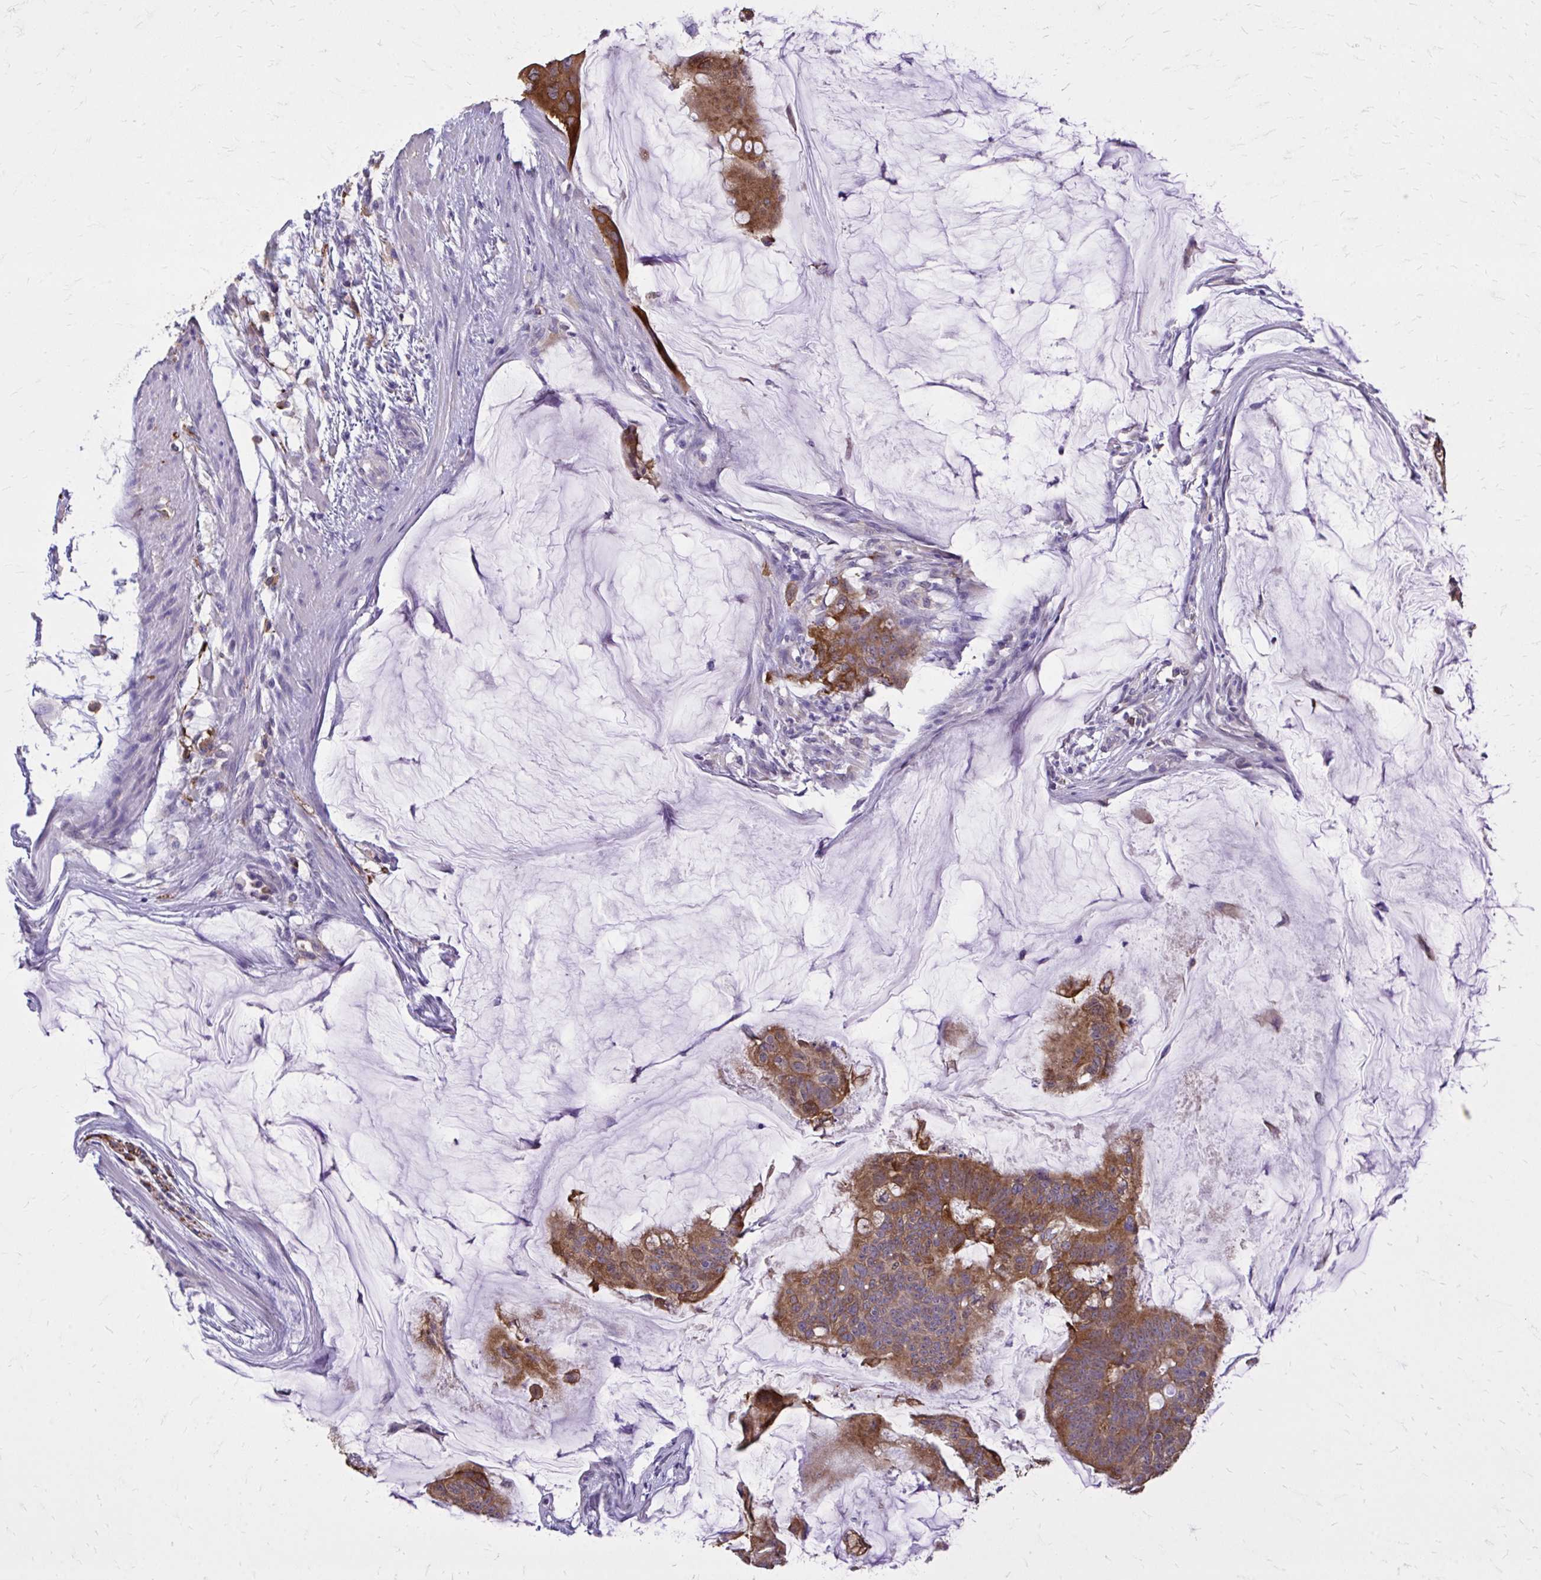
{"staining": {"intensity": "moderate", "quantity": ">75%", "location": "cytoplasmic/membranous"}, "tissue": "colorectal cancer", "cell_type": "Tumor cells", "image_type": "cancer", "snomed": [{"axis": "morphology", "description": "Adenocarcinoma, NOS"}, {"axis": "topography", "description": "Colon"}], "caption": "A medium amount of moderate cytoplasmic/membranous expression is present in about >75% of tumor cells in colorectal cancer tissue.", "gene": "EPB41L1", "patient": {"sex": "male", "age": 62}}